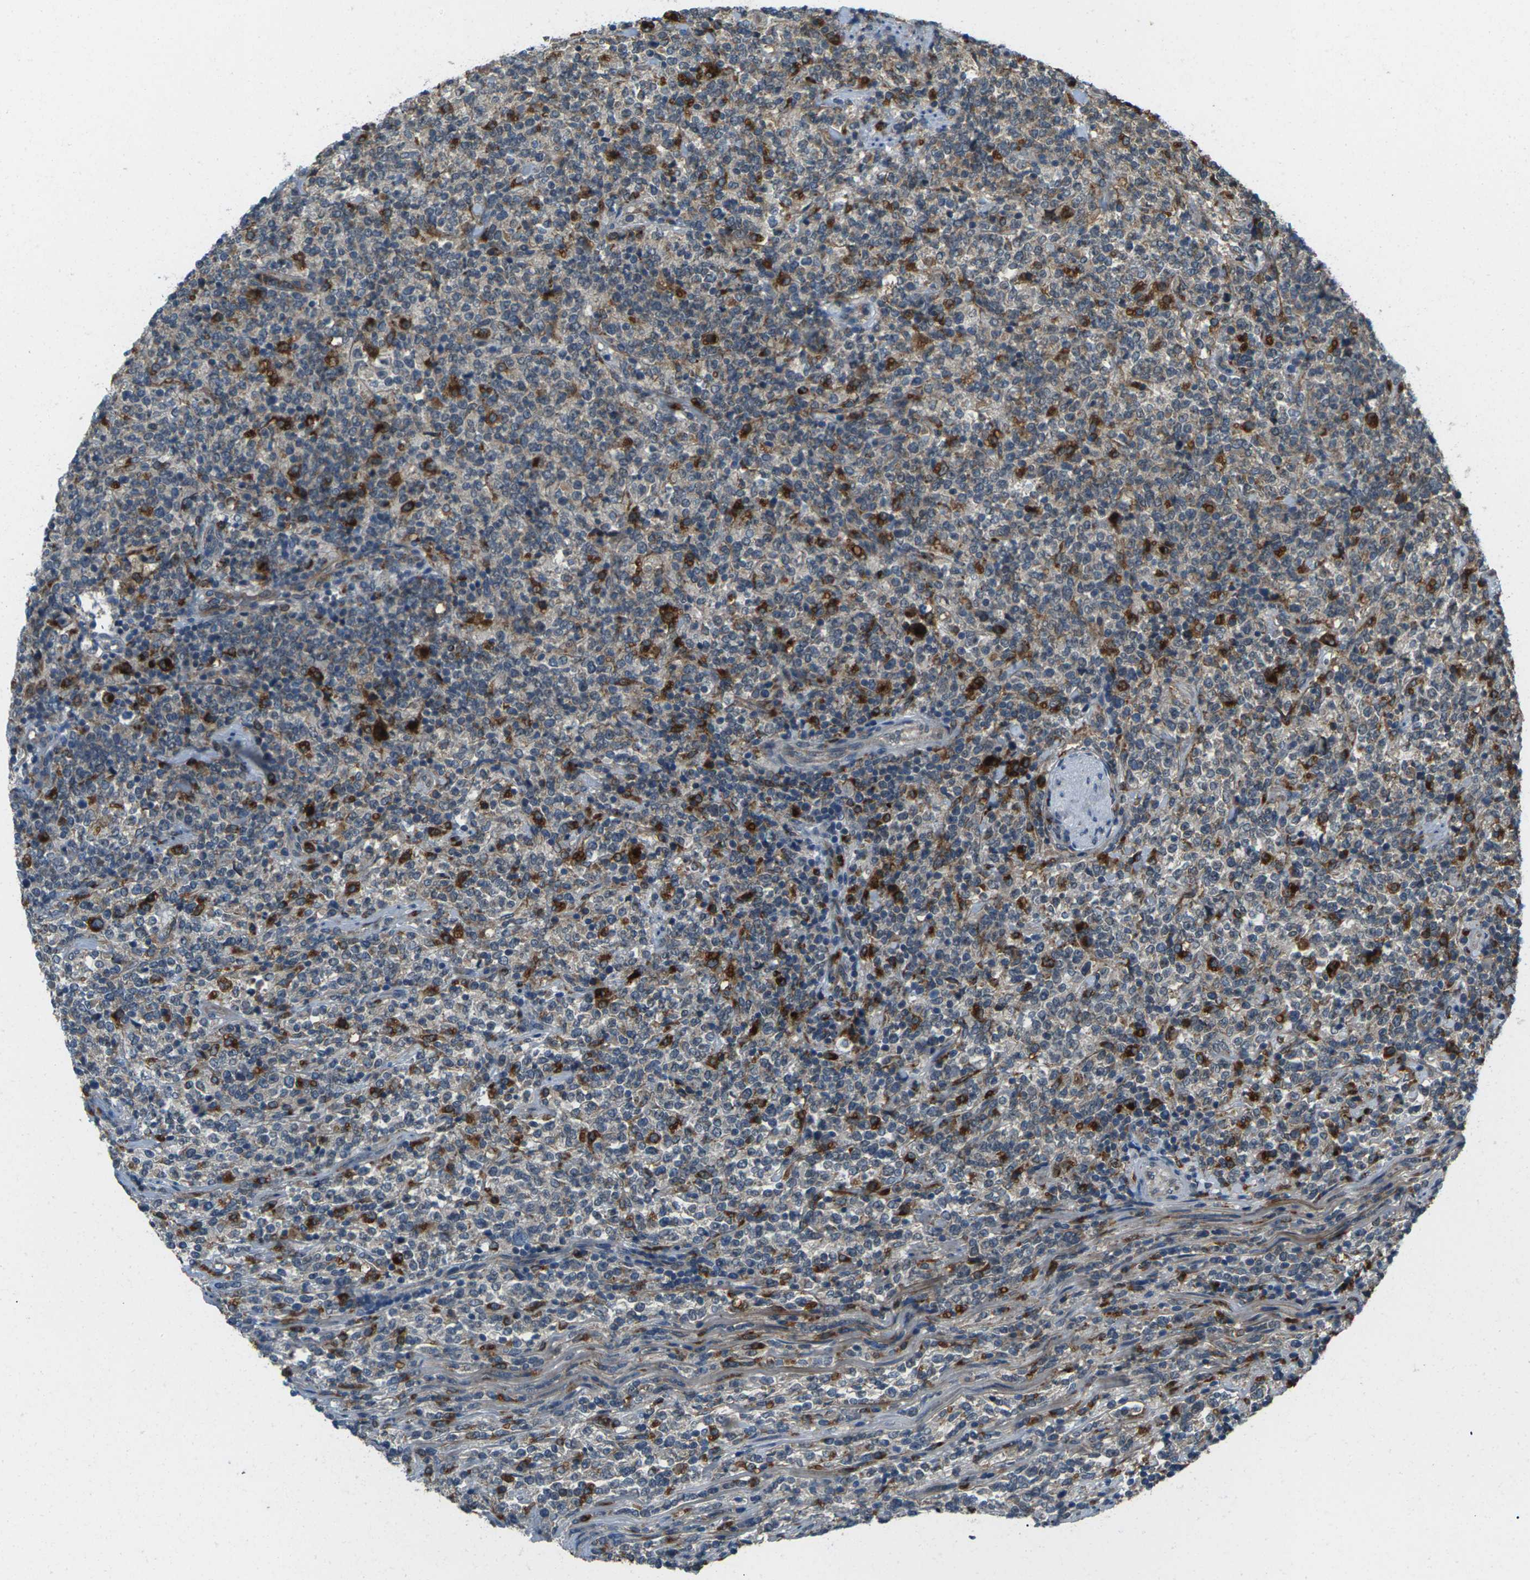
{"staining": {"intensity": "negative", "quantity": "none", "location": "none"}, "tissue": "lymphoma", "cell_type": "Tumor cells", "image_type": "cancer", "snomed": [{"axis": "morphology", "description": "Malignant lymphoma, non-Hodgkin's type, High grade"}, {"axis": "topography", "description": "Soft tissue"}], "caption": "Tumor cells are negative for brown protein staining in high-grade malignant lymphoma, non-Hodgkin's type.", "gene": "SLC31A2", "patient": {"sex": "male", "age": 18}}